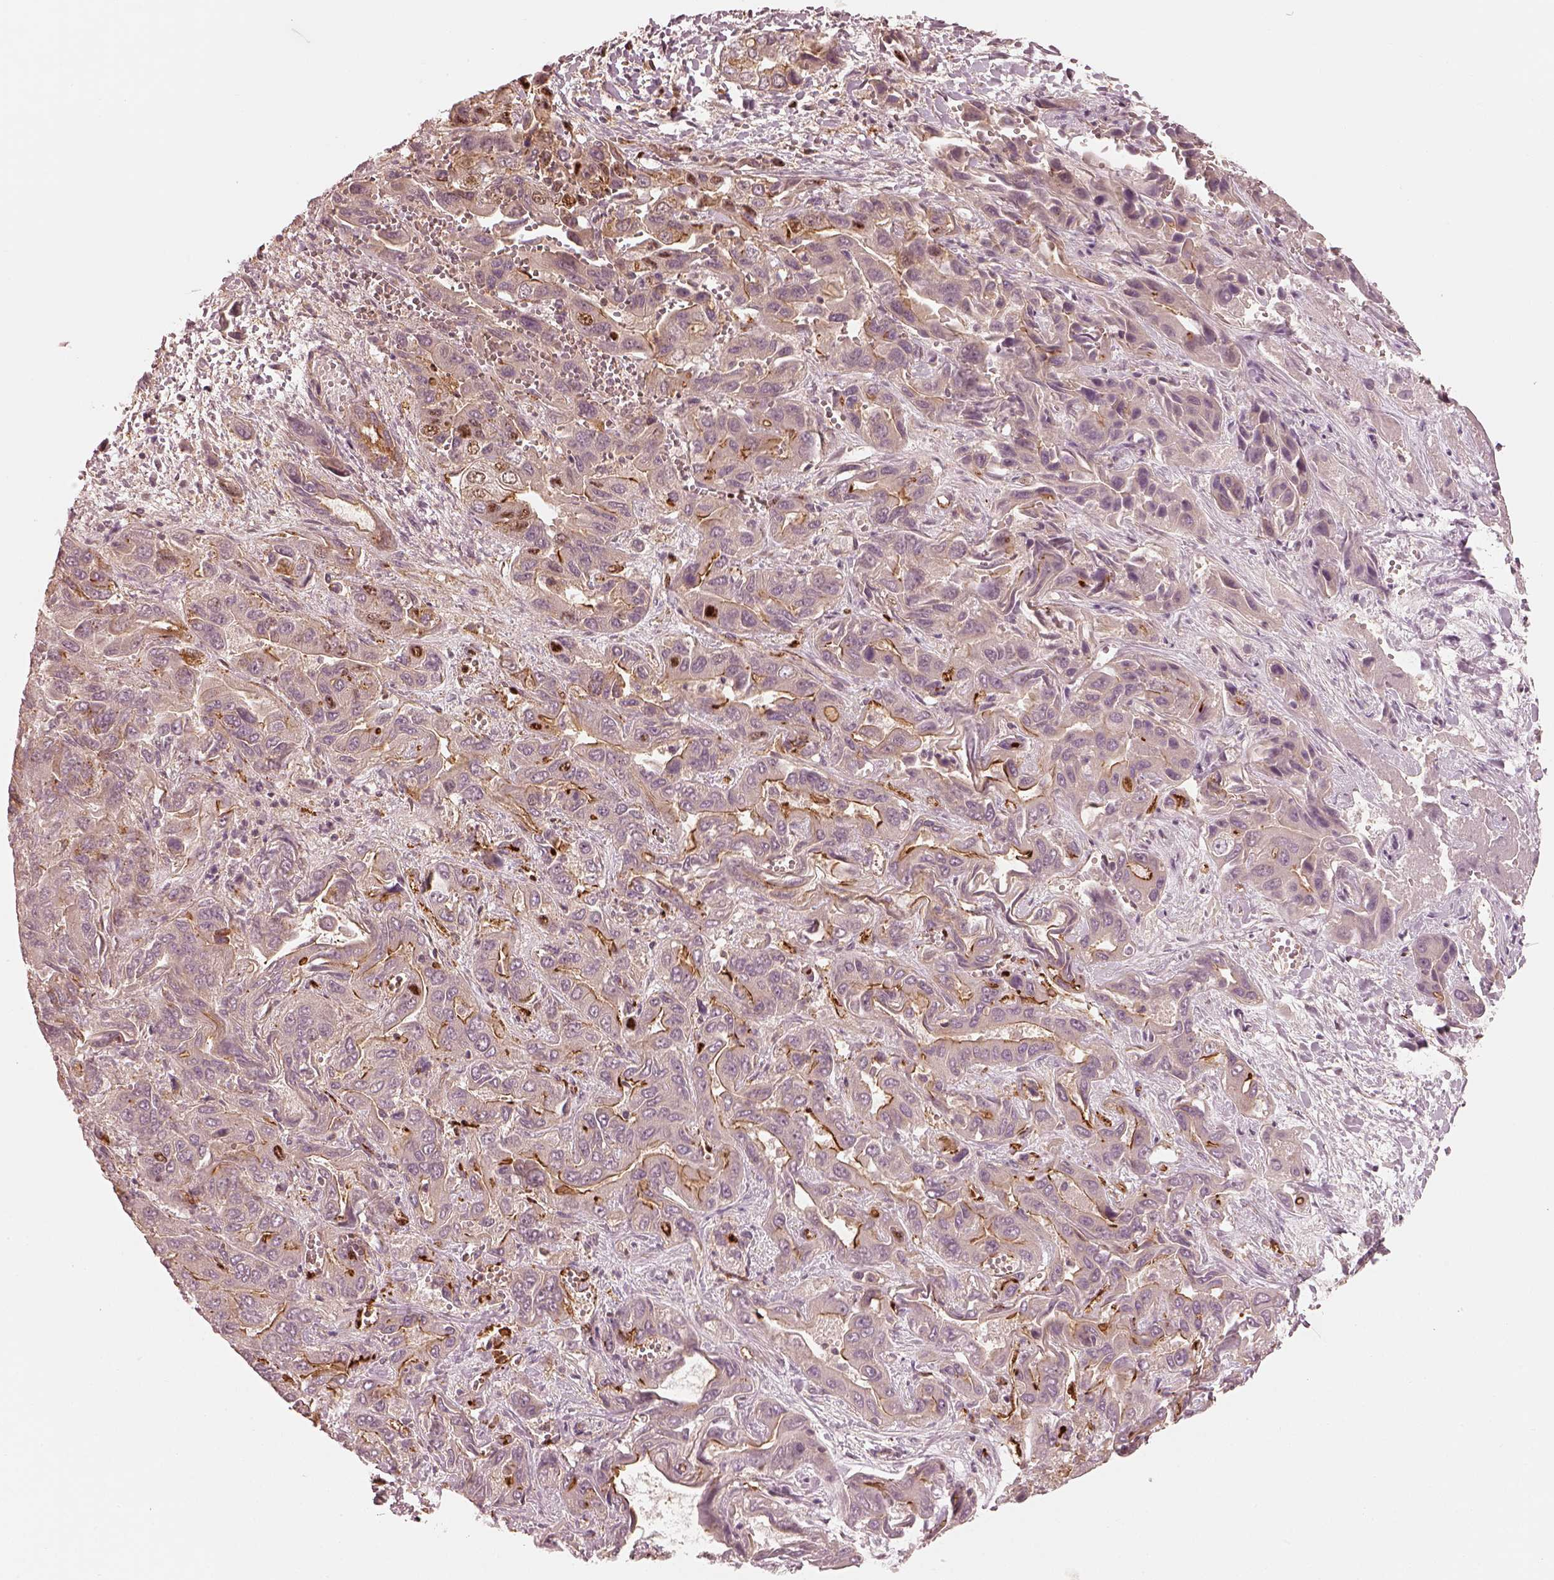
{"staining": {"intensity": "strong", "quantity": "<25%", "location": "cytoplasmic/membranous"}, "tissue": "liver cancer", "cell_type": "Tumor cells", "image_type": "cancer", "snomed": [{"axis": "morphology", "description": "Cholangiocarcinoma"}, {"axis": "topography", "description": "Liver"}], "caption": "Human liver cancer (cholangiocarcinoma) stained with a protein marker shows strong staining in tumor cells.", "gene": "FAM107B", "patient": {"sex": "female", "age": 52}}